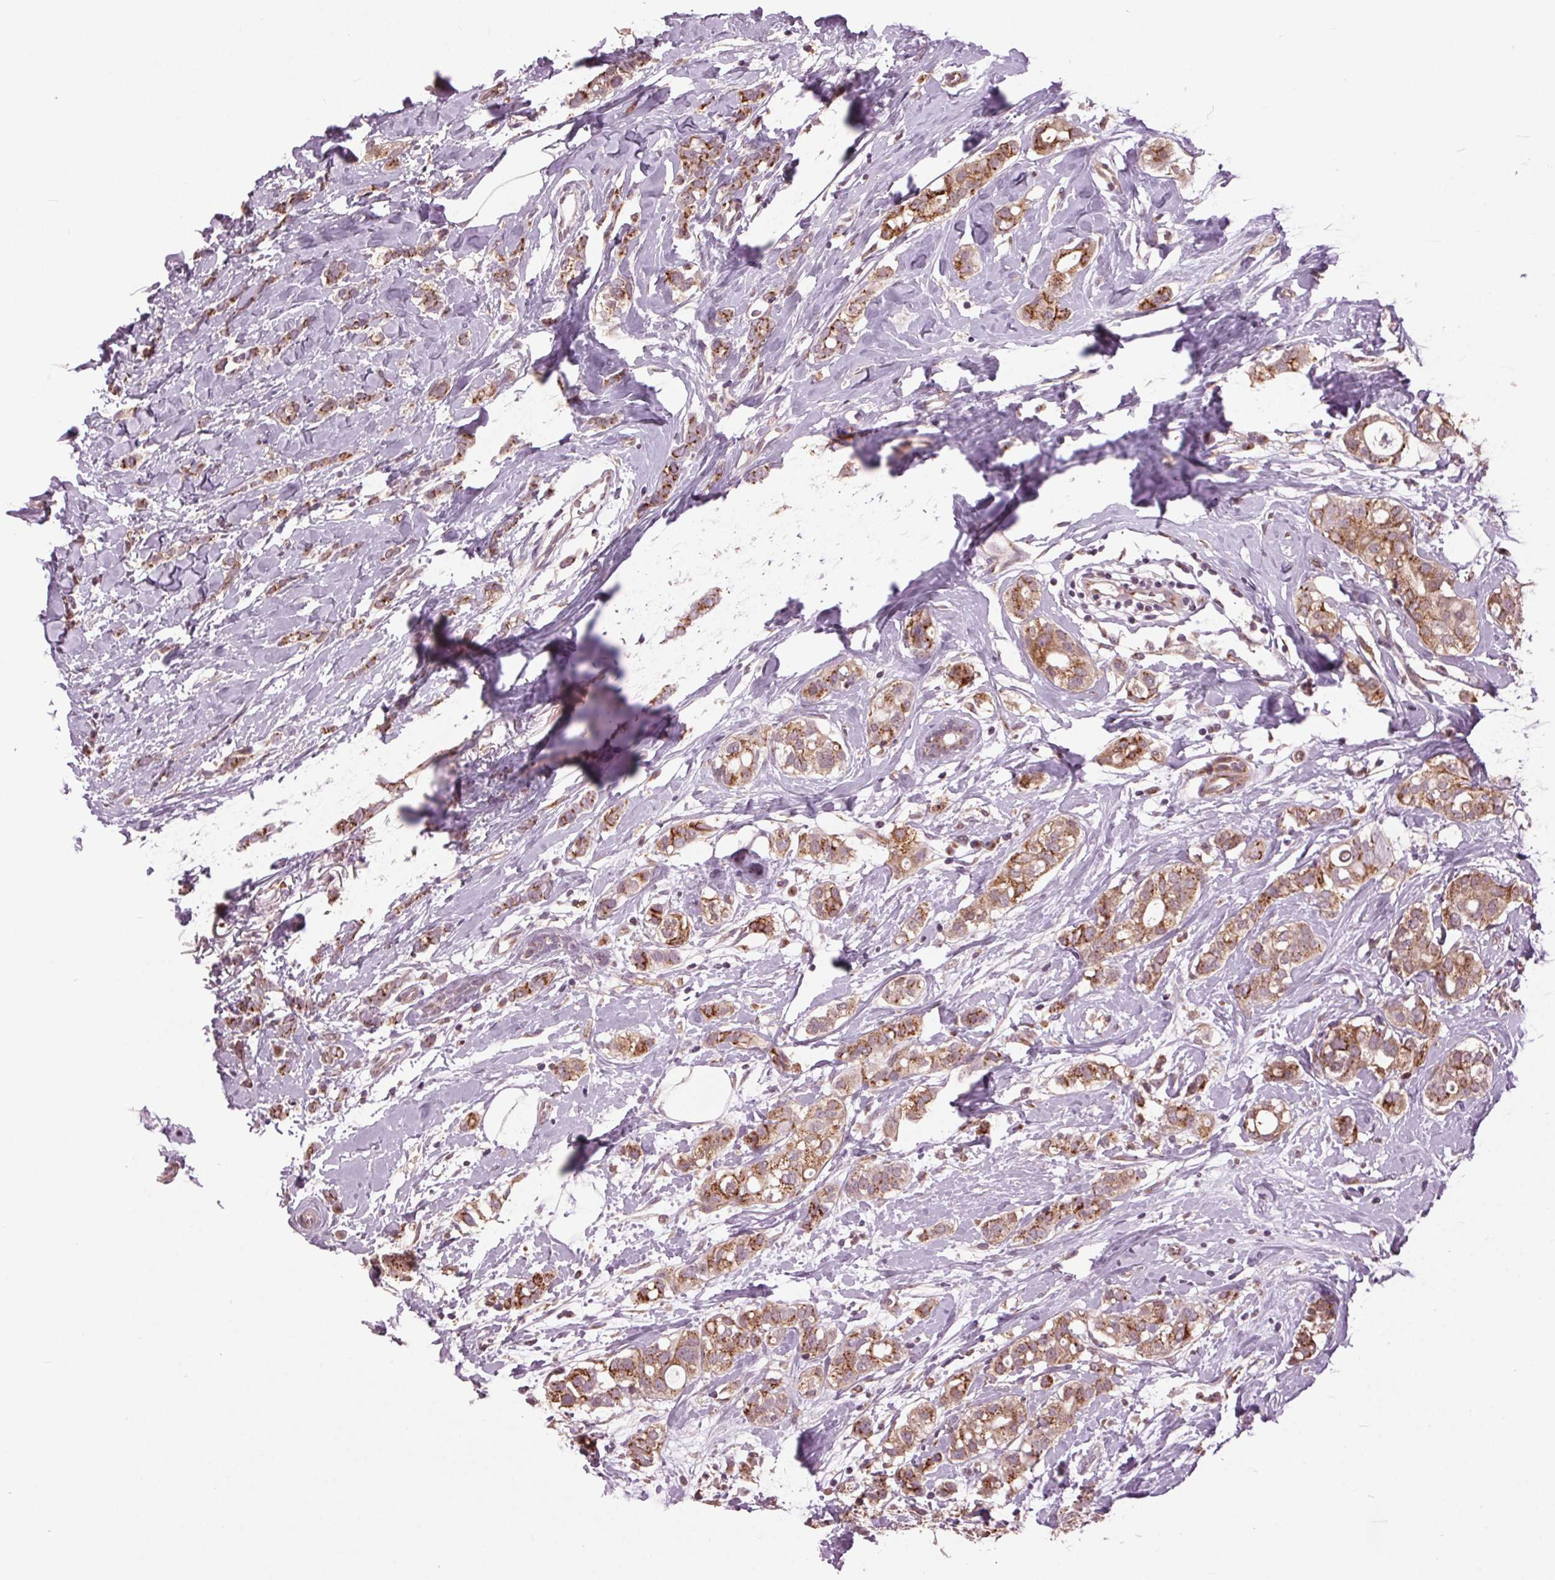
{"staining": {"intensity": "moderate", "quantity": ">75%", "location": "cytoplasmic/membranous"}, "tissue": "breast cancer", "cell_type": "Tumor cells", "image_type": "cancer", "snomed": [{"axis": "morphology", "description": "Duct carcinoma"}, {"axis": "topography", "description": "Breast"}], "caption": "IHC of human breast cancer (intraductal carcinoma) reveals medium levels of moderate cytoplasmic/membranous staining in approximately >75% of tumor cells.", "gene": "BSDC1", "patient": {"sex": "female", "age": 40}}